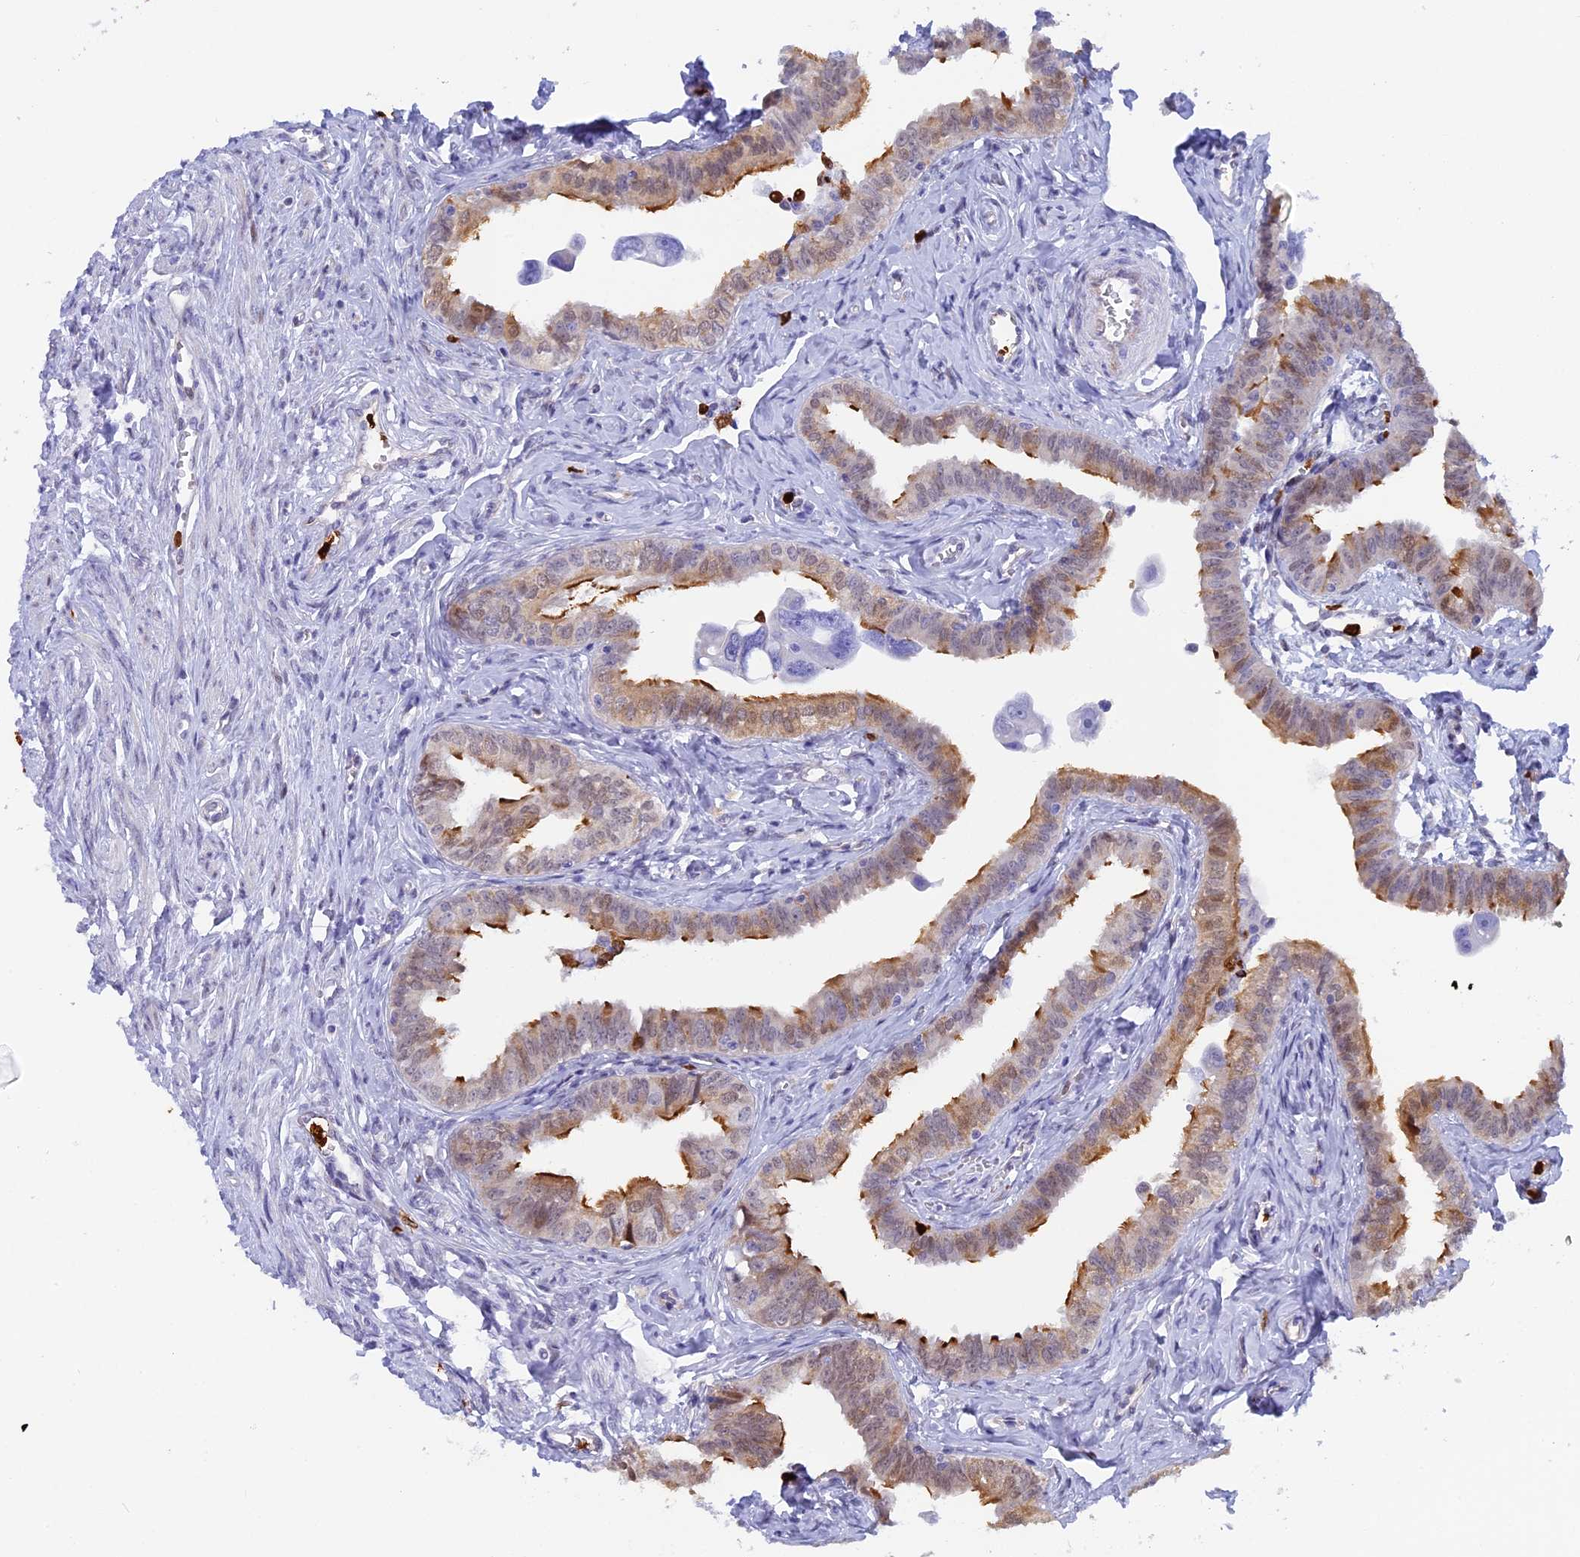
{"staining": {"intensity": "moderate", "quantity": "25%-75%", "location": "cytoplasmic/membranous"}, "tissue": "fallopian tube", "cell_type": "Glandular cells", "image_type": "normal", "snomed": [{"axis": "morphology", "description": "Normal tissue, NOS"}, {"axis": "morphology", "description": "Carcinoma, NOS"}, {"axis": "topography", "description": "Fallopian tube"}, {"axis": "topography", "description": "Ovary"}], "caption": "Immunohistochemistry of benign human fallopian tube displays medium levels of moderate cytoplasmic/membranous staining in about 25%-75% of glandular cells.", "gene": "SLC26A1", "patient": {"sex": "female", "age": 59}}